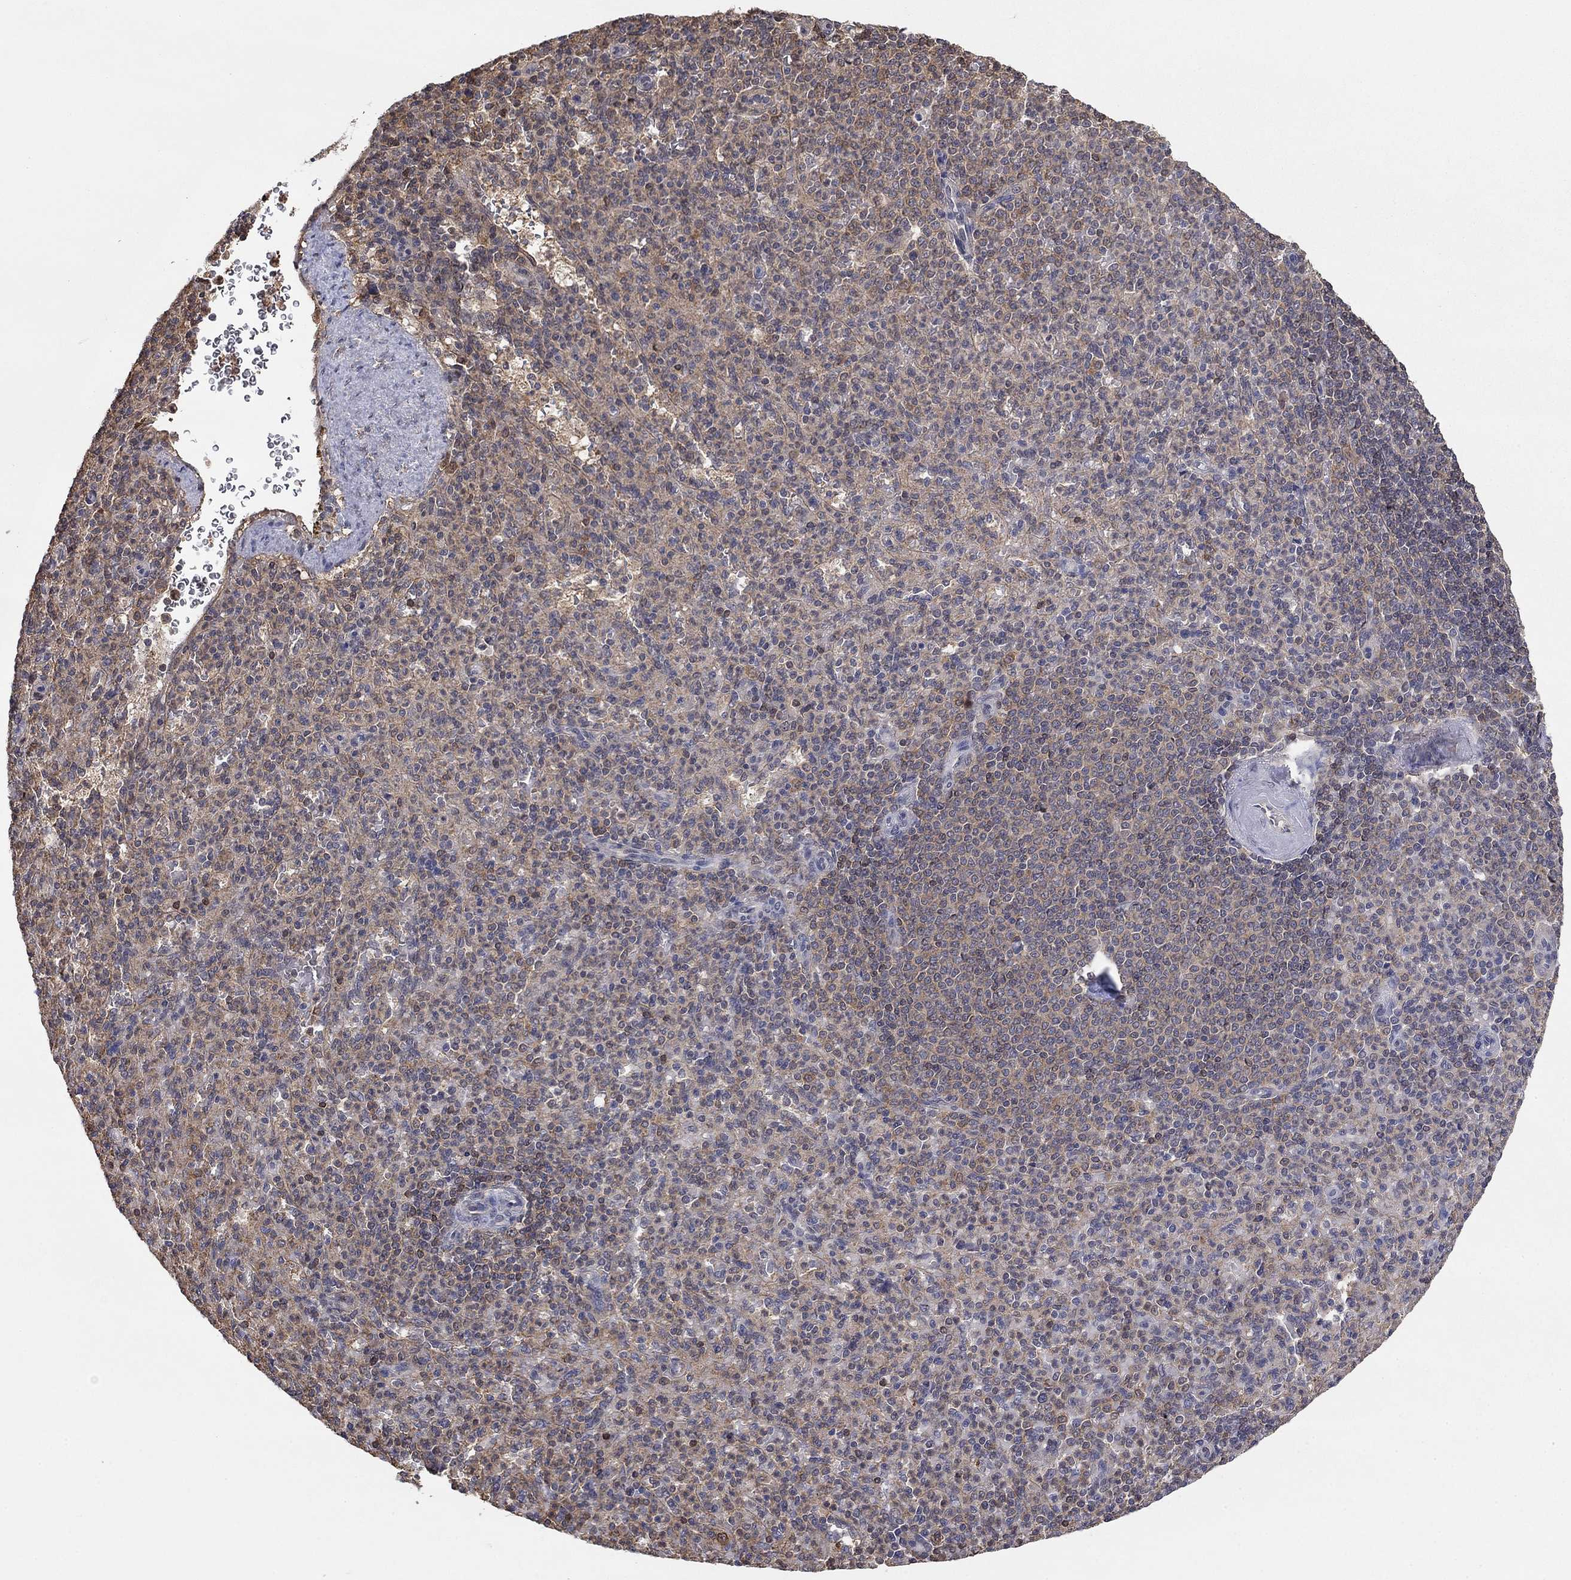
{"staining": {"intensity": "weak", "quantity": "25%-75%", "location": "cytoplasmic/membranous"}, "tissue": "spleen", "cell_type": "Cells in red pulp", "image_type": "normal", "snomed": [{"axis": "morphology", "description": "Normal tissue, NOS"}, {"axis": "topography", "description": "Spleen"}], "caption": "Immunohistochemistry of normal human spleen shows low levels of weak cytoplasmic/membranous positivity in approximately 25%-75% of cells in red pulp.", "gene": "RNF114", "patient": {"sex": "female", "age": 74}}